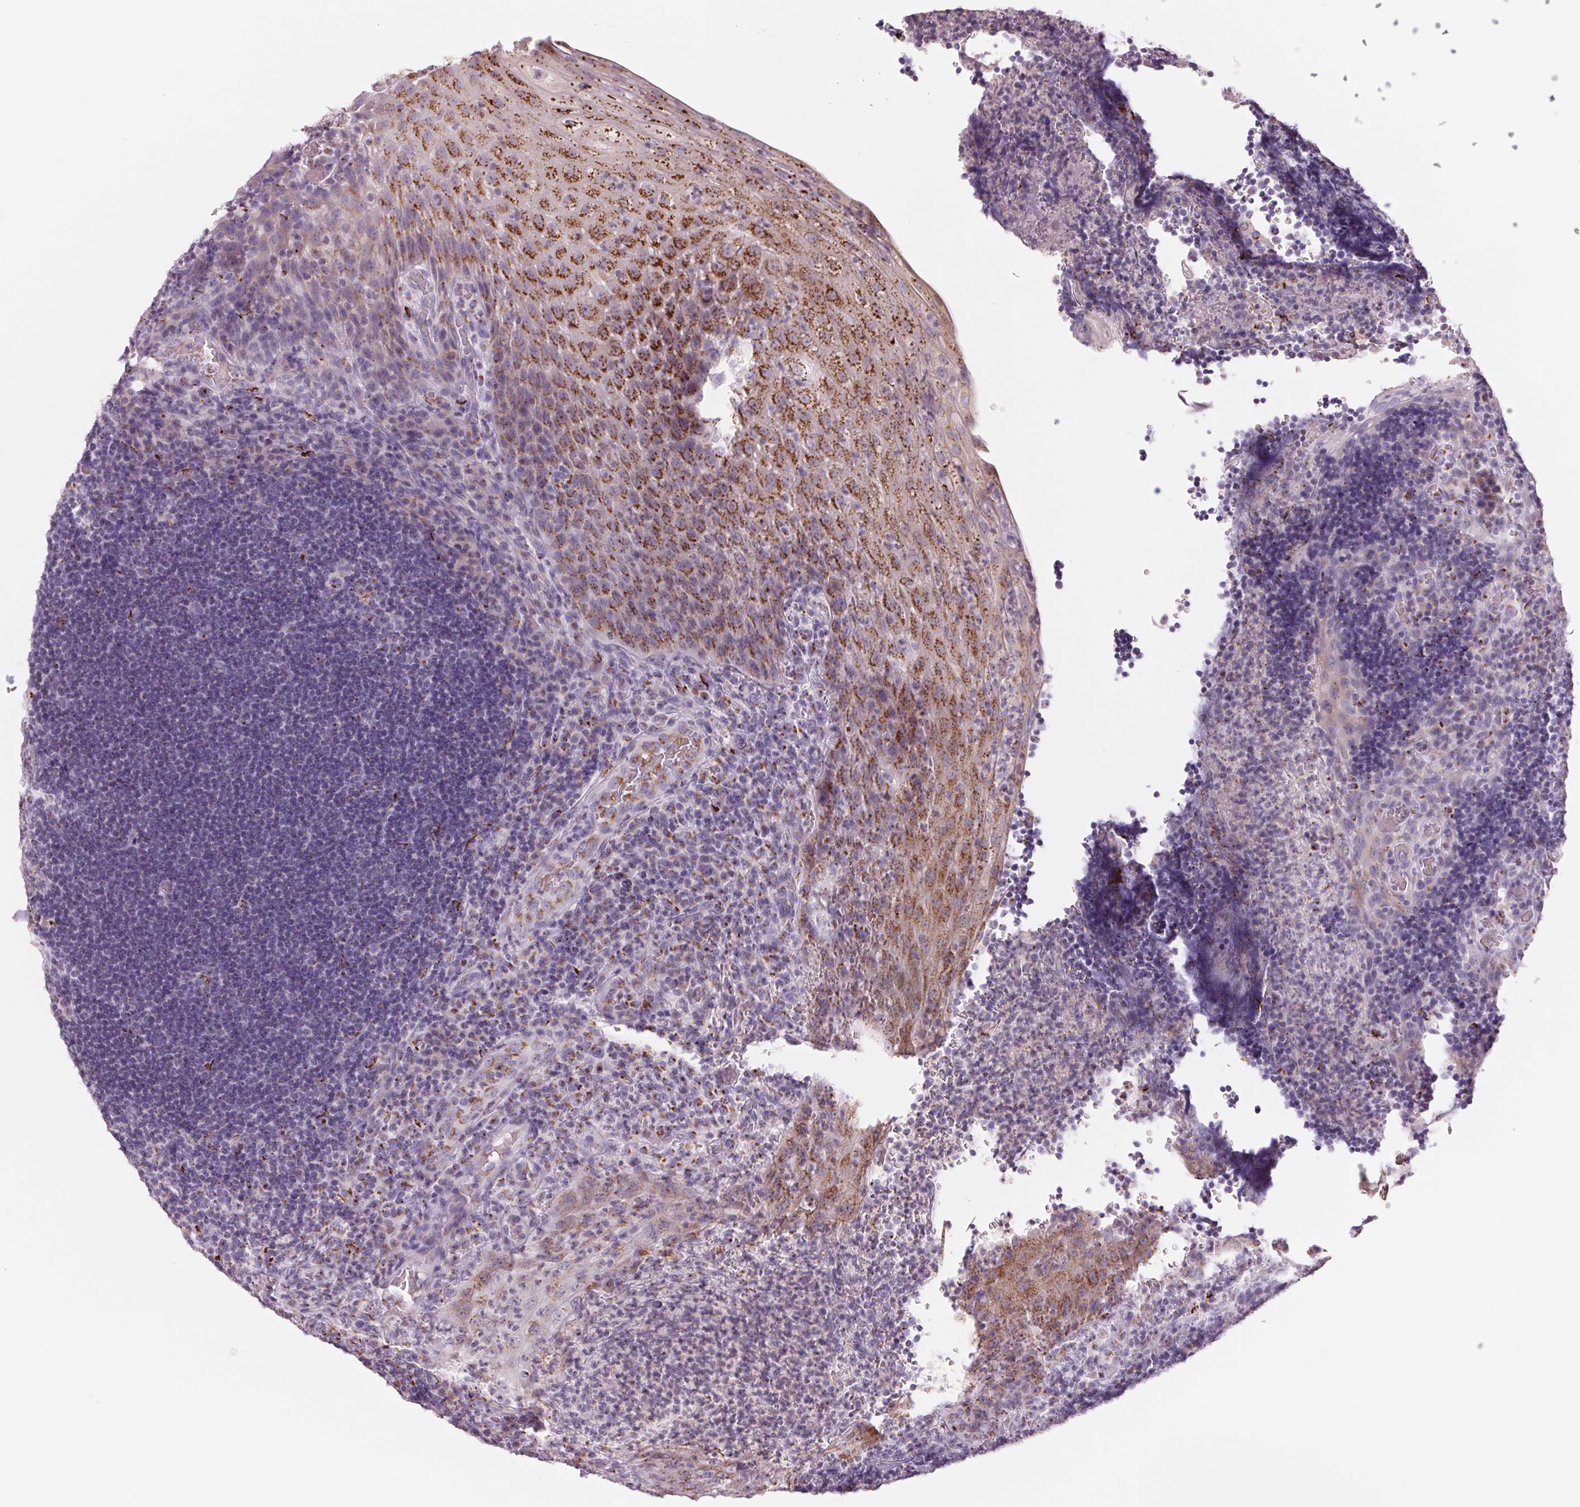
{"staining": {"intensity": "strong", "quantity": "<25%", "location": "cytoplasmic/membranous"}, "tissue": "tonsil", "cell_type": "Germinal center cells", "image_type": "normal", "snomed": [{"axis": "morphology", "description": "Normal tissue, NOS"}, {"axis": "topography", "description": "Tonsil"}], "caption": "Germinal center cells reveal medium levels of strong cytoplasmic/membranous staining in about <25% of cells in normal tonsil.", "gene": "GALNT7", "patient": {"sex": "male", "age": 17}}